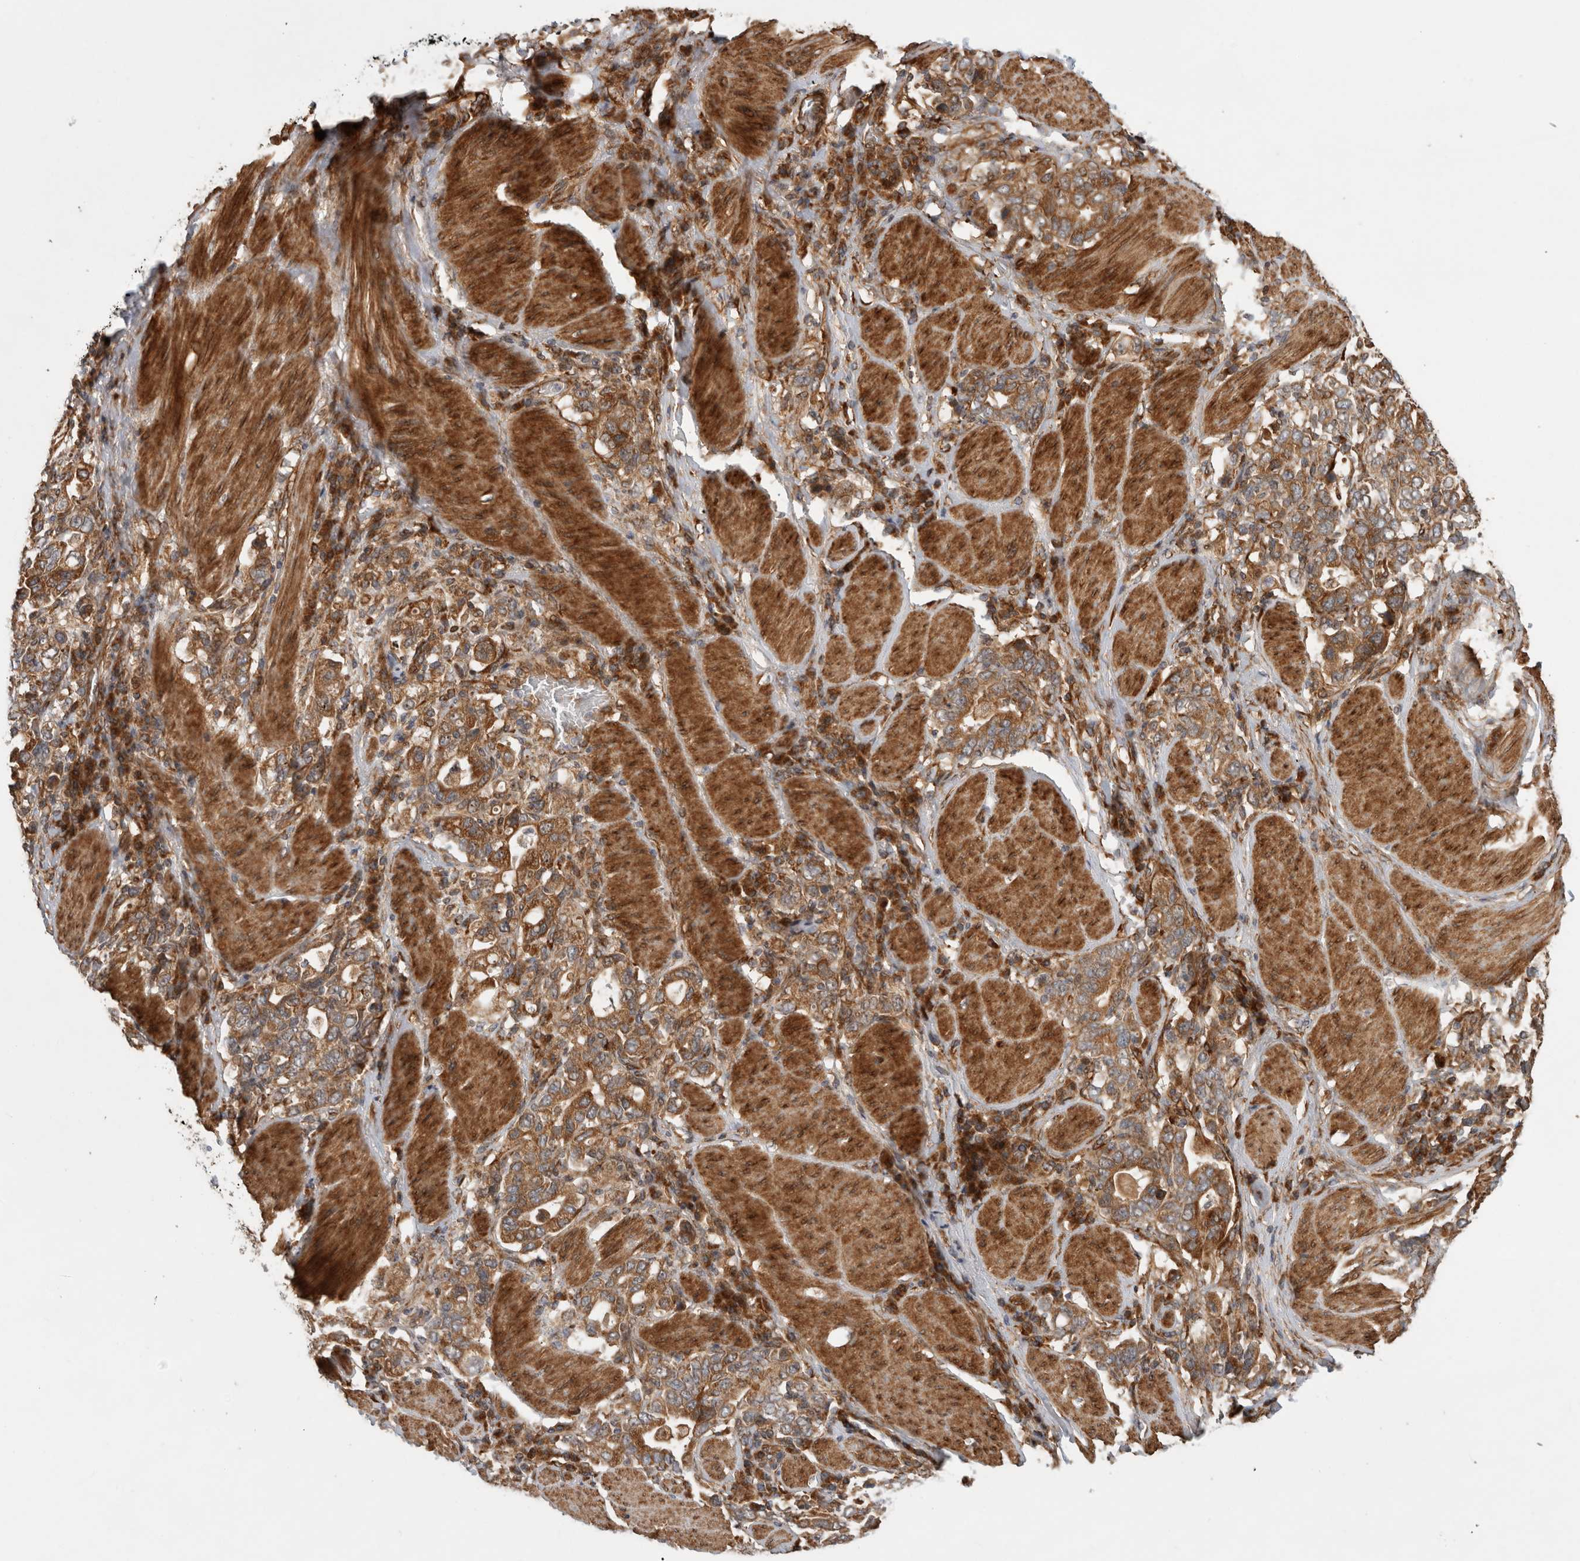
{"staining": {"intensity": "moderate", "quantity": ">75%", "location": "cytoplasmic/membranous"}, "tissue": "stomach cancer", "cell_type": "Tumor cells", "image_type": "cancer", "snomed": [{"axis": "morphology", "description": "Adenocarcinoma, NOS"}, {"axis": "topography", "description": "Stomach, upper"}], "caption": "Adenocarcinoma (stomach) was stained to show a protein in brown. There is medium levels of moderate cytoplasmic/membranous positivity in approximately >75% of tumor cells.", "gene": "TUBD1", "patient": {"sex": "male", "age": 62}}